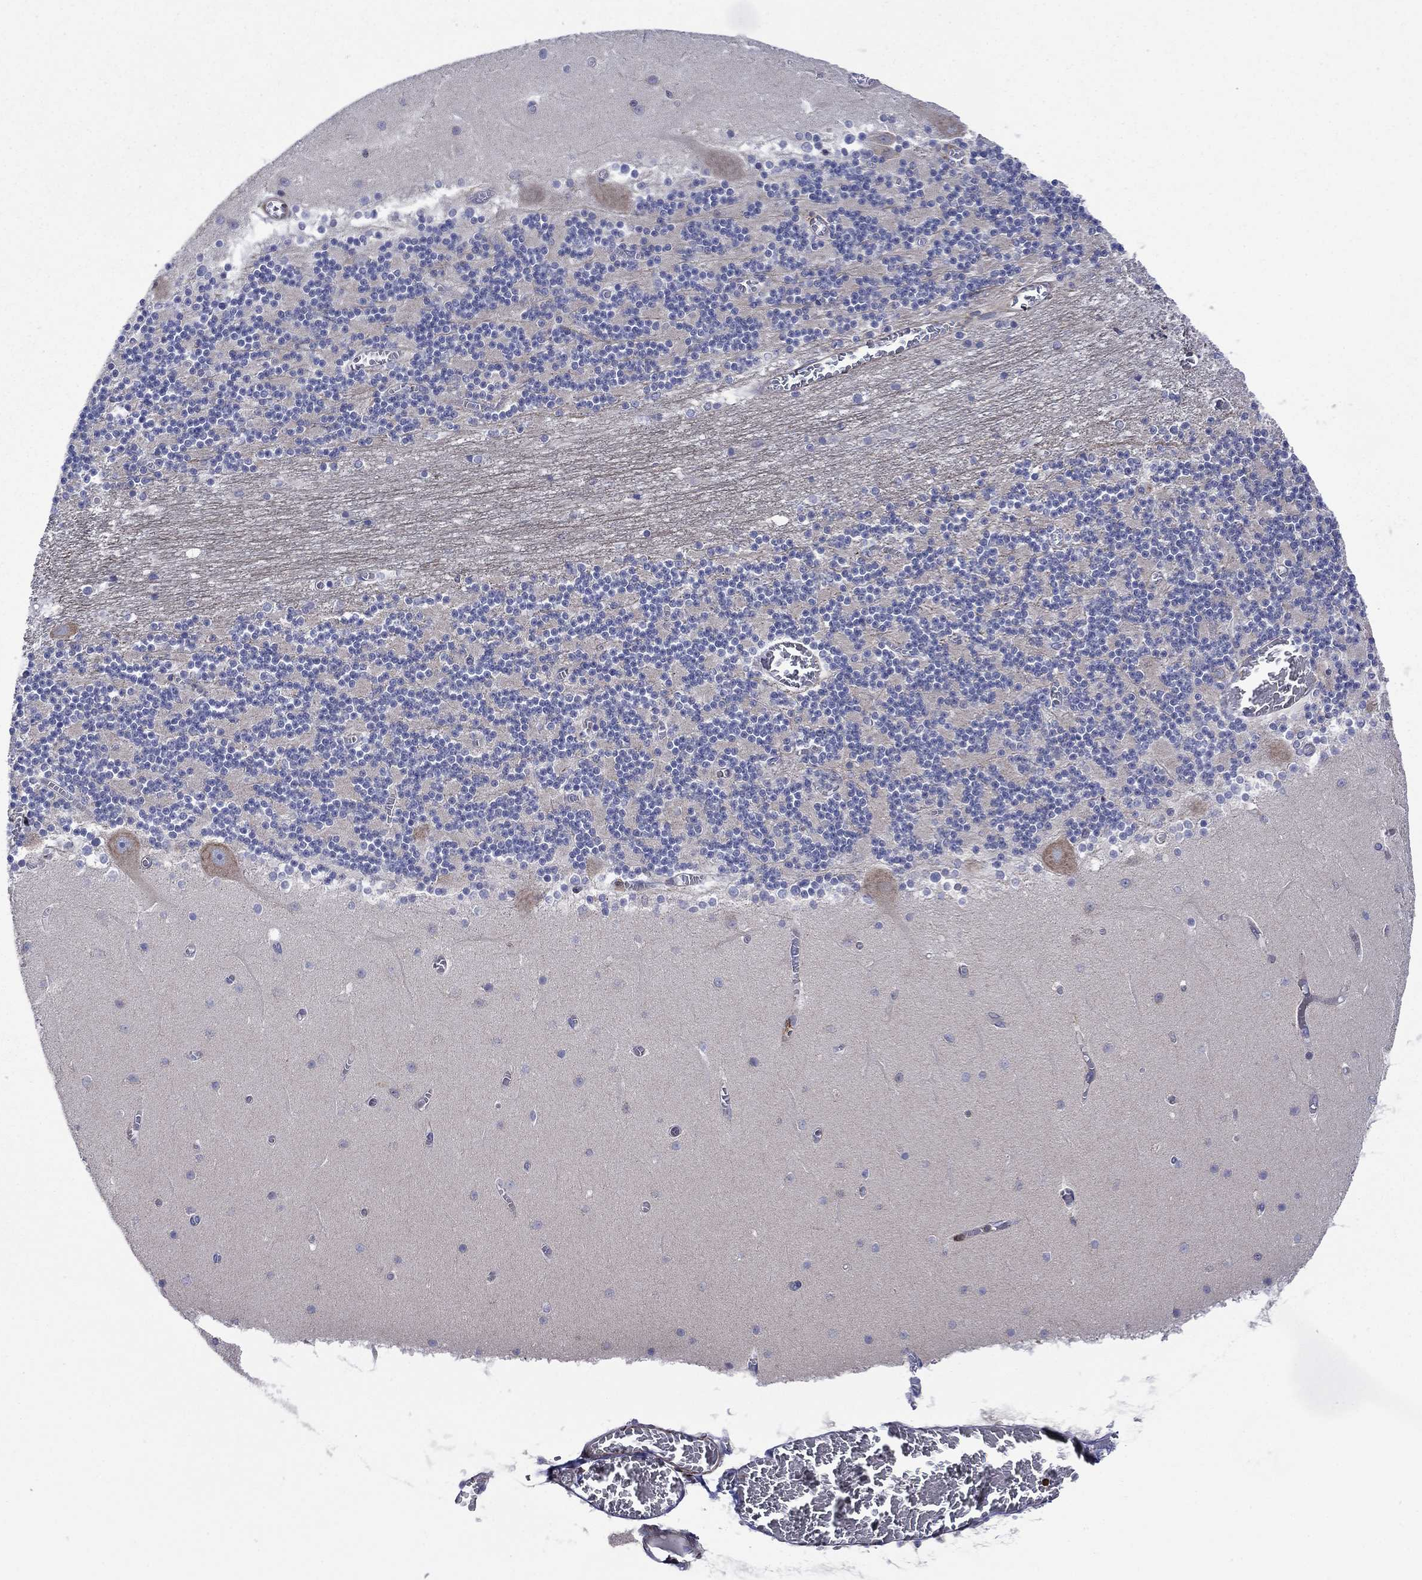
{"staining": {"intensity": "negative", "quantity": "none", "location": "none"}, "tissue": "cerebellum", "cell_type": "Cells in granular layer", "image_type": "normal", "snomed": [{"axis": "morphology", "description": "Normal tissue, NOS"}, {"axis": "topography", "description": "Cerebellum"}], "caption": "Immunohistochemistry of benign cerebellum exhibits no staining in cells in granular layer.", "gene": "PAG1", "patient": {"sex": "female", "age": 28}}